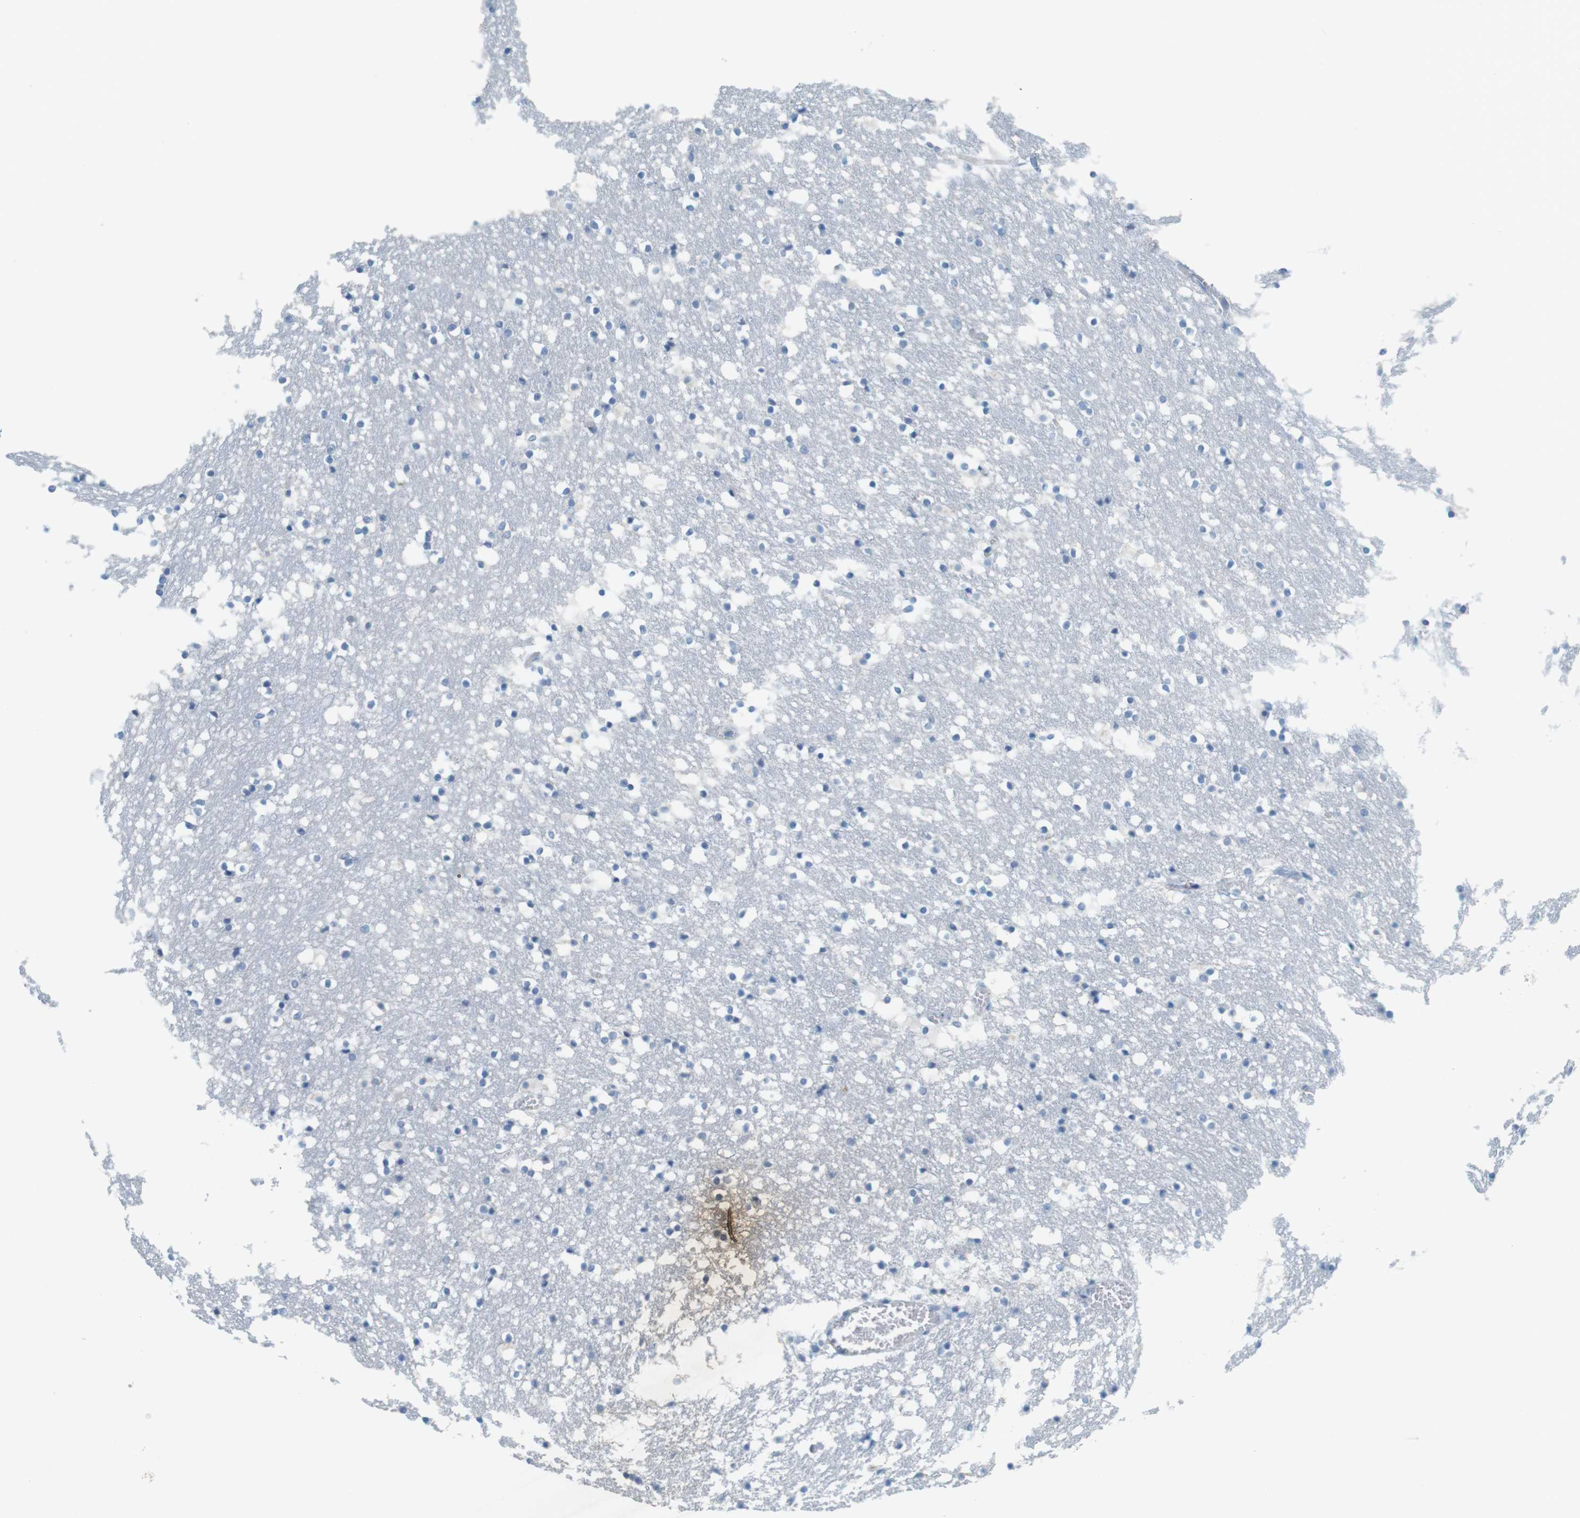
{"staining": {"intensity": "negative", "quantity": "none", "location": "none"}, "tissue": "caudate", "cell_type": "Glial cells", "image_type": "normal", "snomed": [{"axis": "morphology", "description": "Normal tissue, NOS"}, {"axis": "topography", "description": "Lateral ventricle wall"}], "caption": "This is an immunohistochemistry (IHC) micrograph of normal caudate. There is no expression in glial cells.", "gene": "MUC5B", "patient": {"sex": "male", "age": 45}}